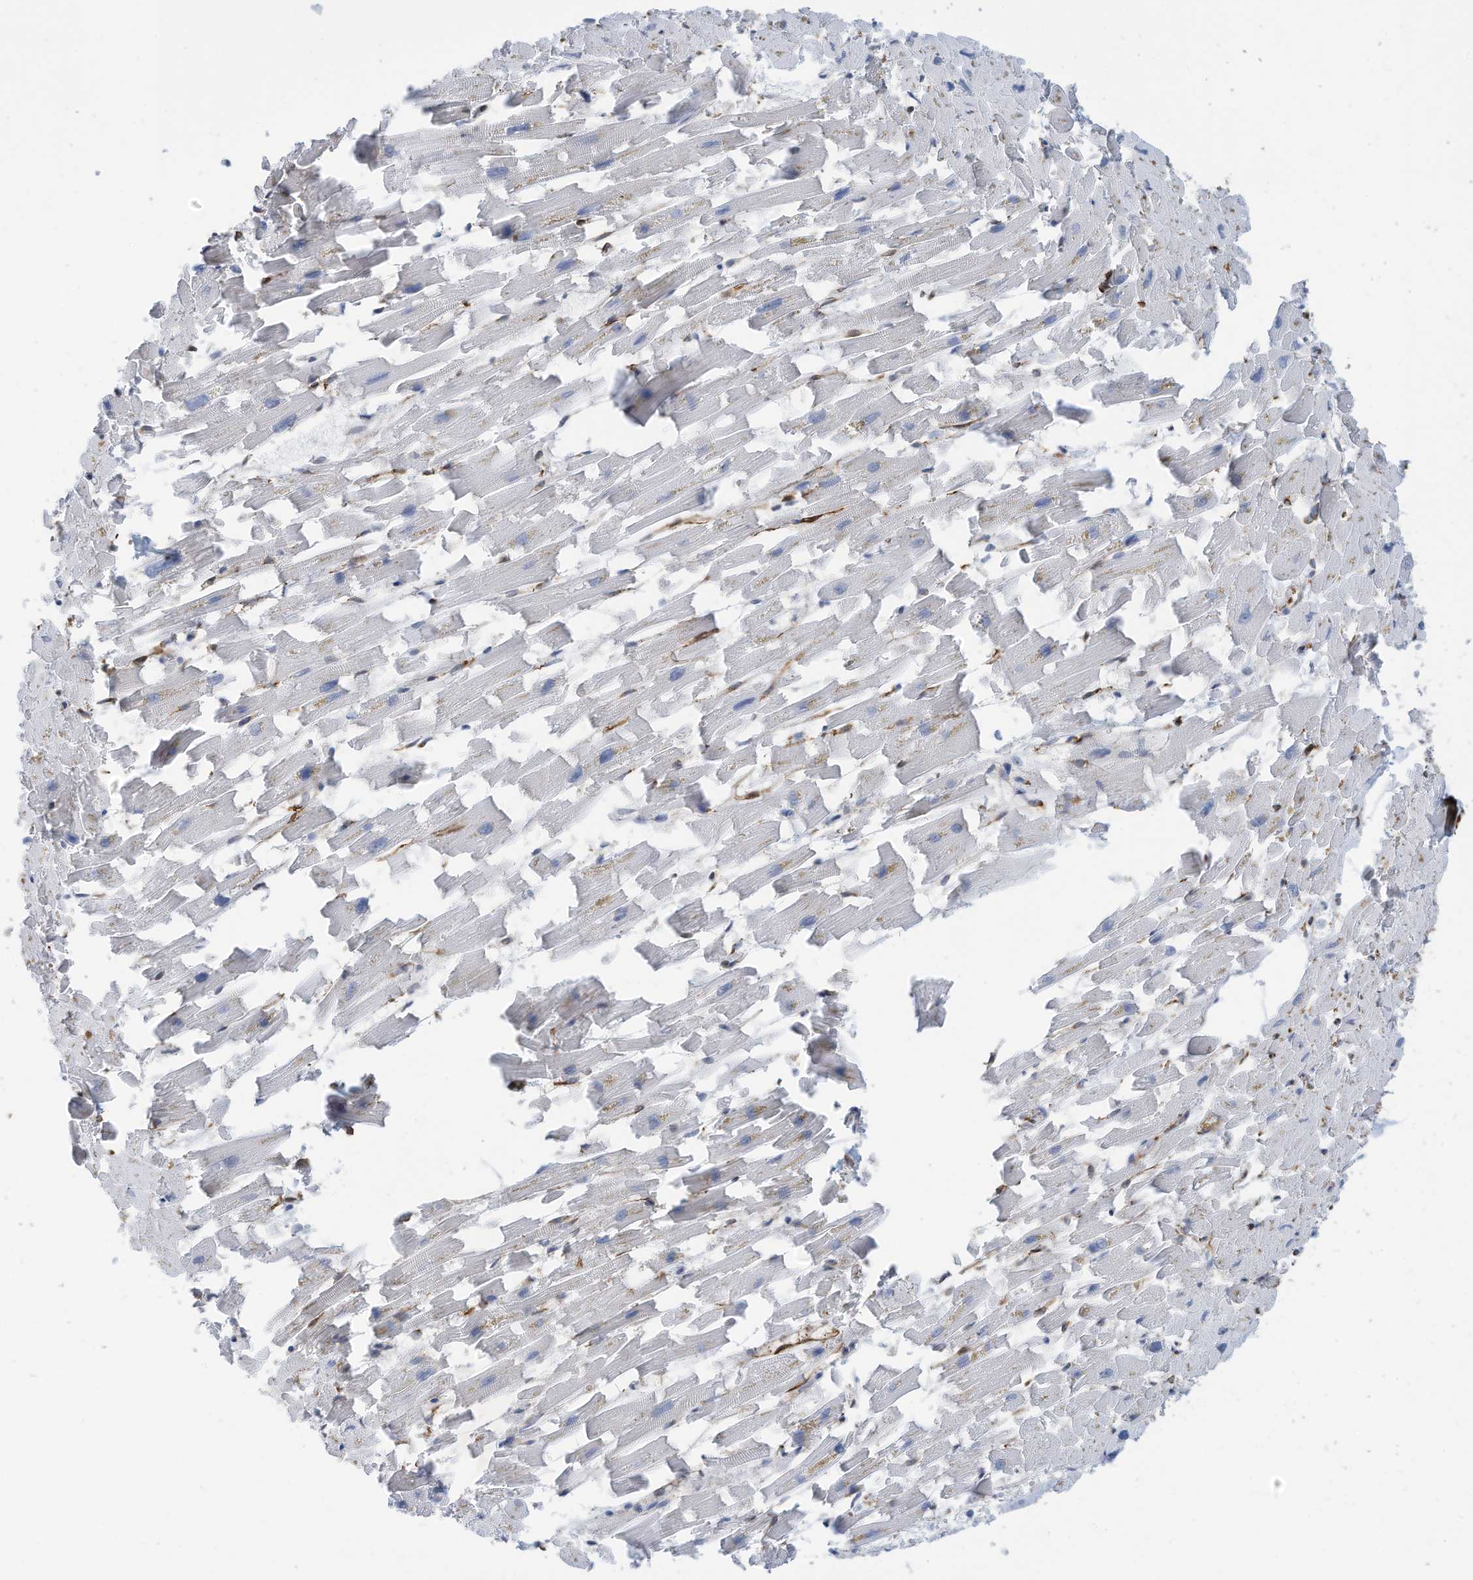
{"staining": {"intensity": "moderate", "quantity": "<25%", "location": "cytoplasmic/membranous"}, "tissue": "heart muscle", "cell_type": "Cardiomyocytes", "image_type": "normal", "snomed": [{"axis": "morphology", "description": "Normal tissue, NOS"}, {"axis": "topography", "description": "Heart"}], "caption": "Cardiomyocytes show low levels of moderate cytoplasmic/membranous positivity in approximately <25% of cells in unremarkable human heart muscle.", "gene": "ZBTB45", "patient": {"sex": "female", "age": 64}}